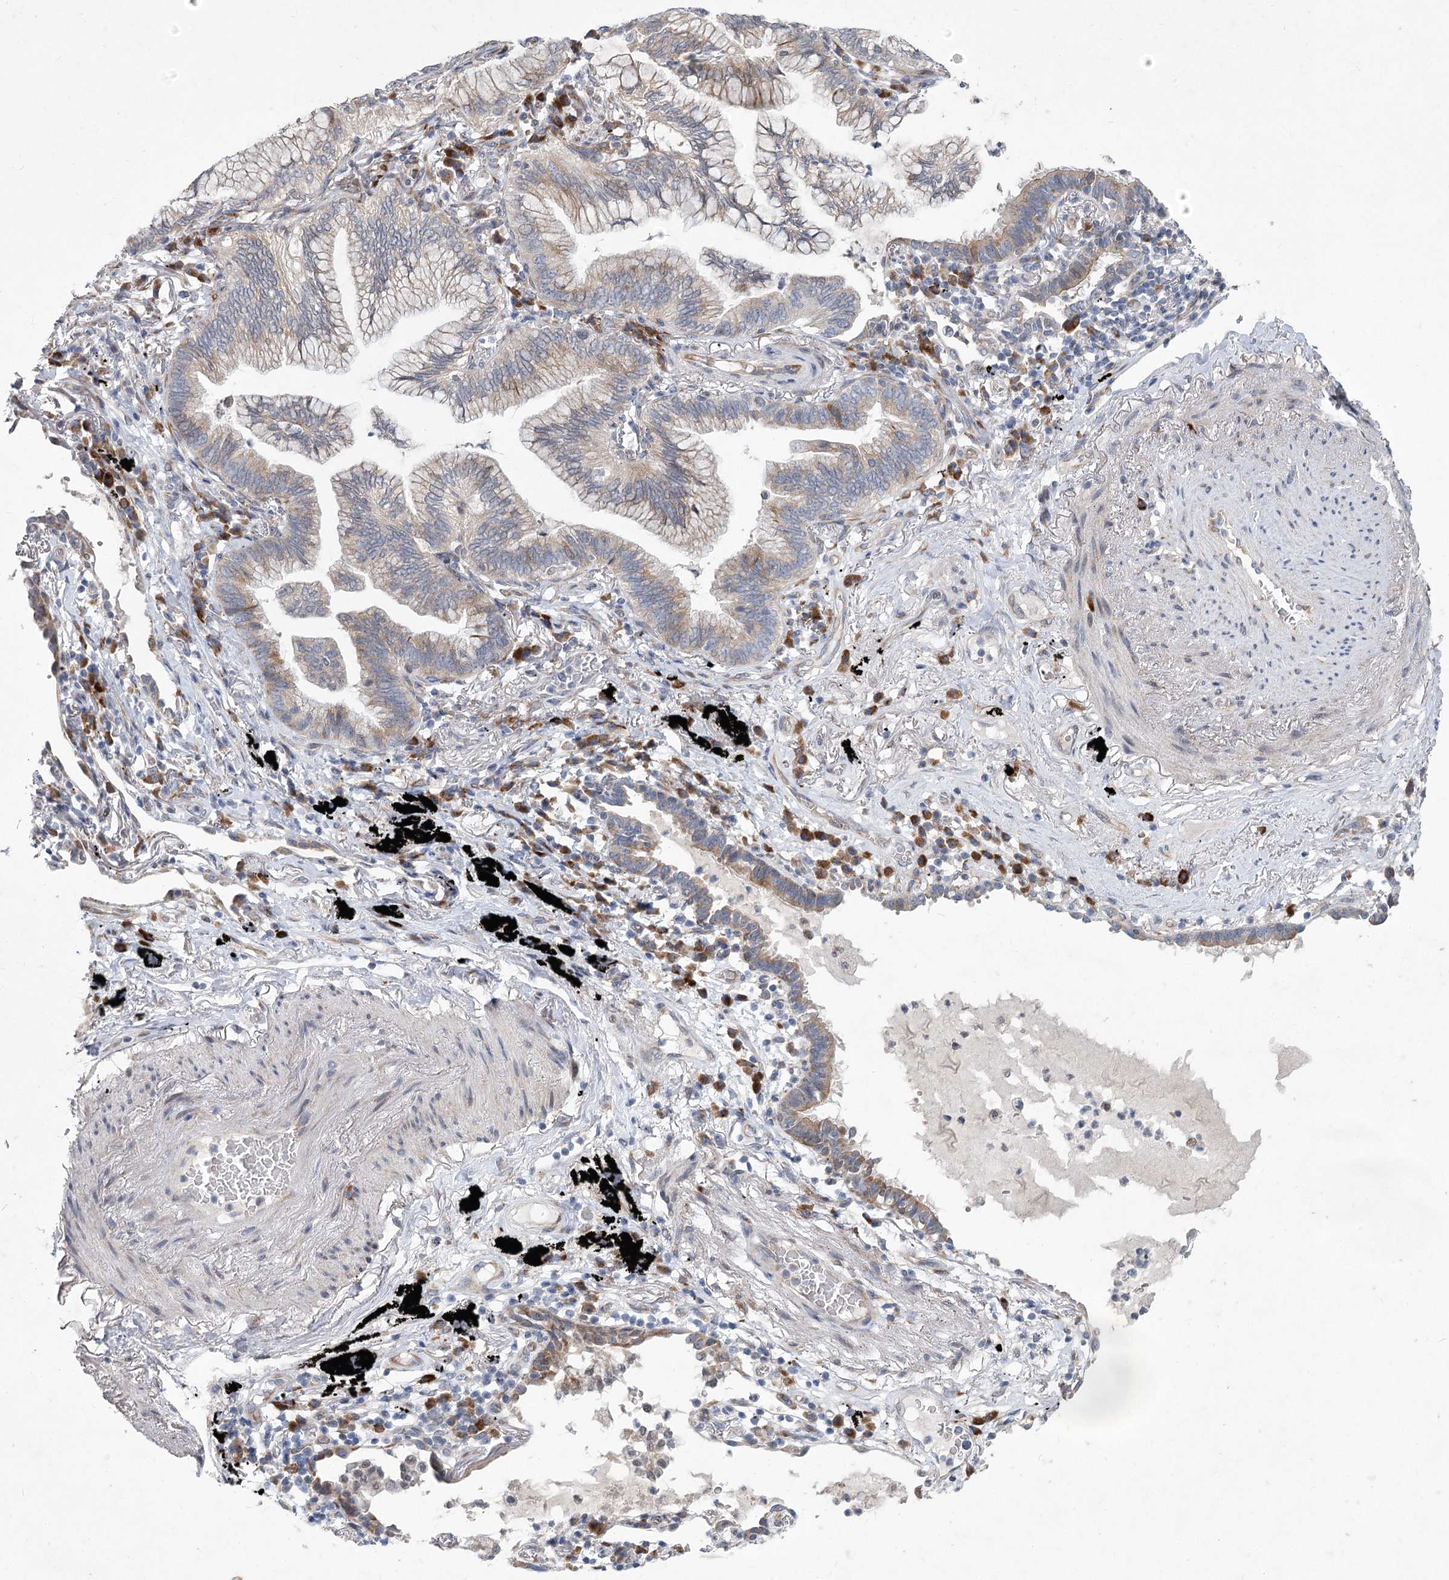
{"staining": {"intensity": "weak", "quantity": "25%-75%", "location": "cytoplasmic/membranous"}, "tissue": "lung cancer", "cell_type": "Tumor cells", "image_type": "cancer", "snomed": [{"axis": "morphology", "description": "Adenocarcinoma, NOS"}, {"axis": "topography", "description": "Lung"}], "caption": "DAB (3,3'-diaminobenzidine) immunohistochemical staining of human lung cancer (adenocarcinoma) displays weak cytoplasmic/membranous protein positivity in approximately 25%-75% of tumor cells.", "gene": "GCNT4", "patient": {"sex": "female", "age": 70}}